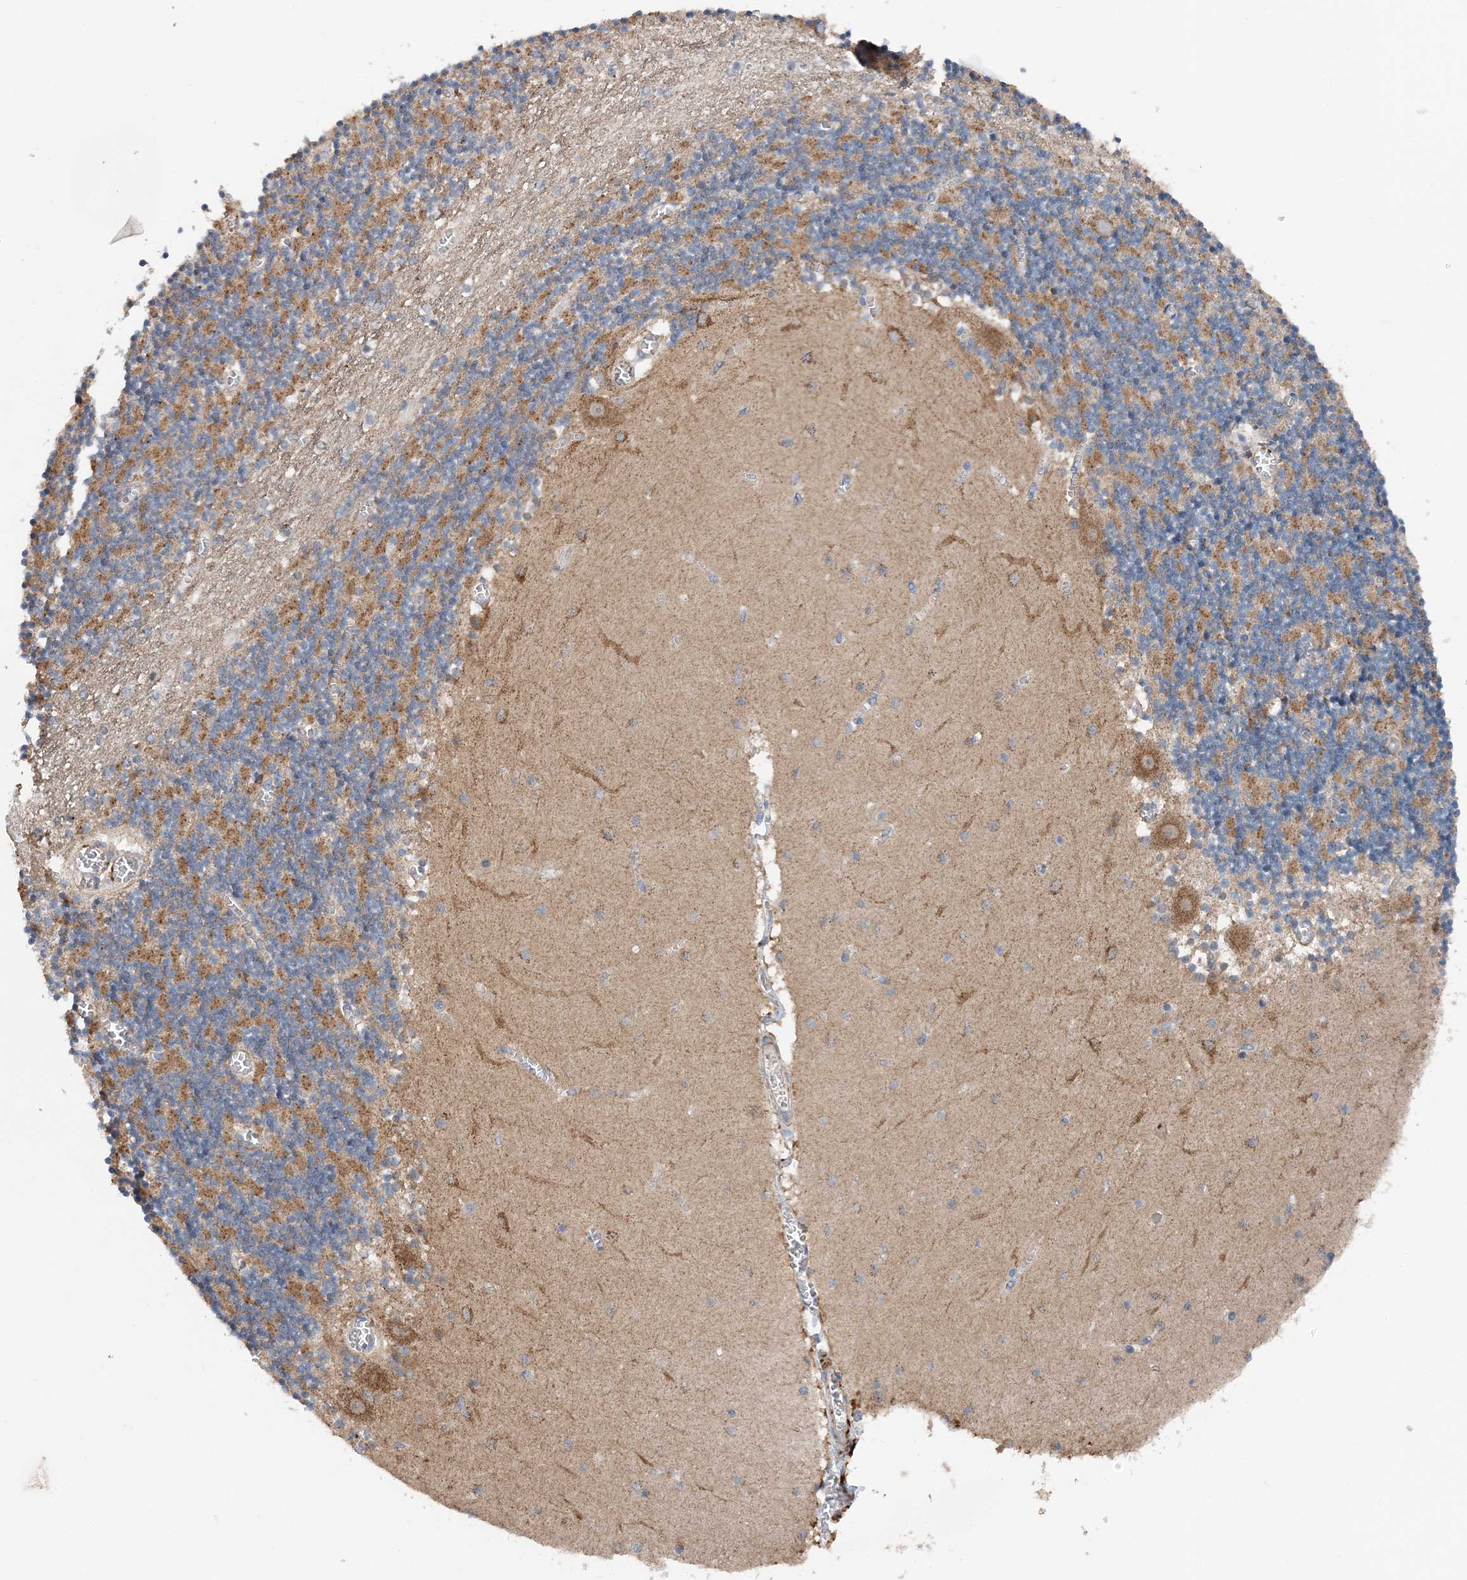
{"staining": {"intensity": "moderate", "quantity": "25%-75%", "location": "cytoplasmic/membranous"}, "tissue": "cerebellum", "cell_type": "Cells in granular layer", "image_type": "normal", "snomed": [{"axis": "morphology", "description": "Normal tissue, NOS"}, {"axis": "topography", "description": "Cerebellum"}], "caption": "Cells in granular layer reveal moderate cytoplasmic/membranous expression in approximately 25%-75% of cells in unremarkable cerebellum.", "gene": "SPRY2", "patient": {"sex": "female", "age": 28}}